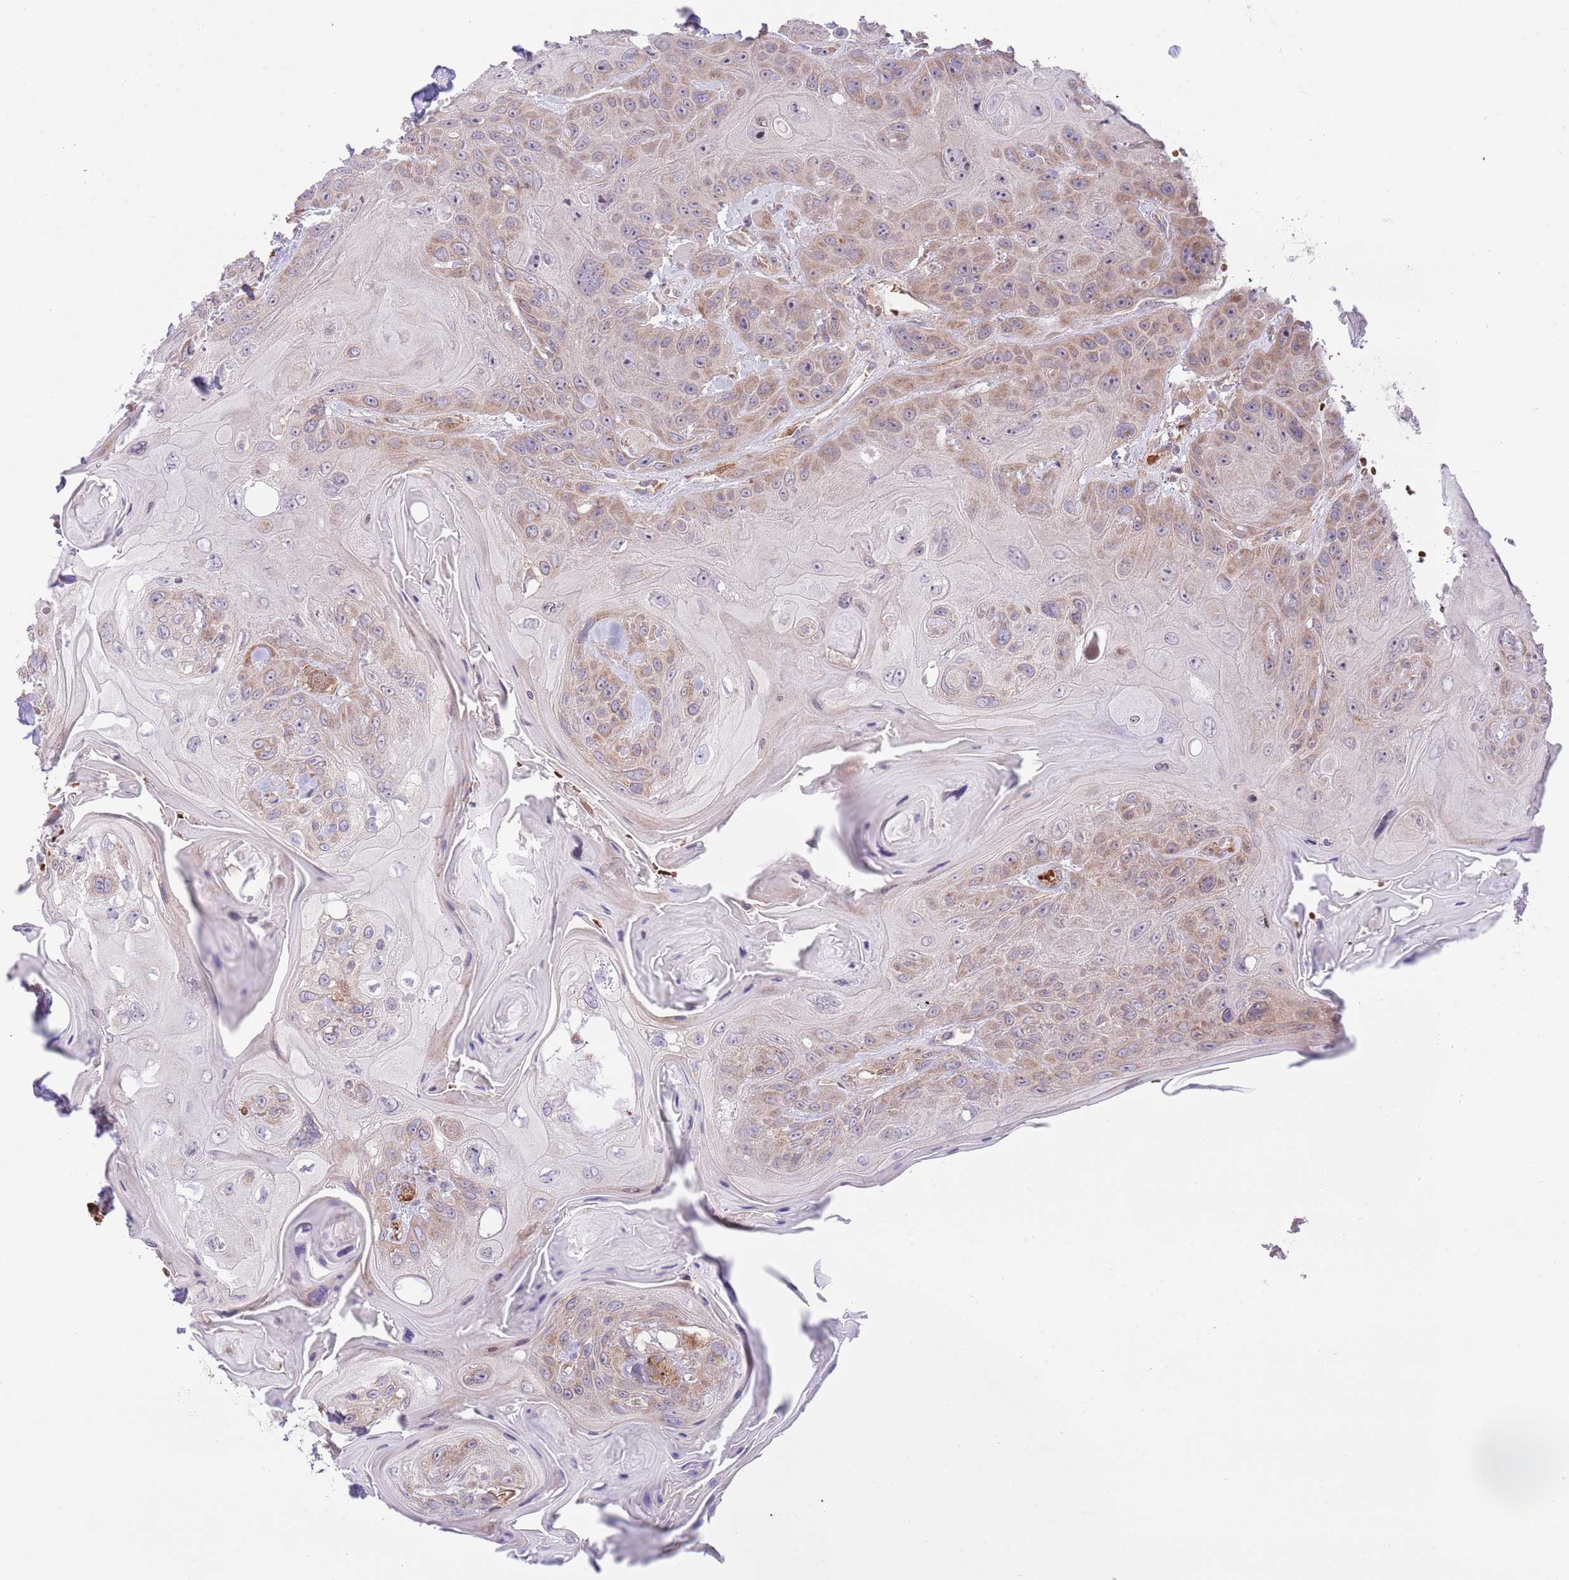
{"staining": {"intensity": "weak", "quantity": "25%-75%", "location": "cytoplasmic/membranous"}, "tissue": "head and neck cancer", "cell_type": "Tumor cells", "image_type": "cancer", "snomed": [{"axis": "morphology", "description": "Squamous cell carcinoma, NOS"}, {"axis": "topography", "description": "Head-Neck"}], "caption": "Immunohistochemical staining of head and neck cancer (squamous cell carcinoma) displays low levels of weak cytoplasmic/membranous staining in approximately 25%-75% of tumor cells.", "gene": "DAND5", "patient": {"sex": "female", "age": 59}}